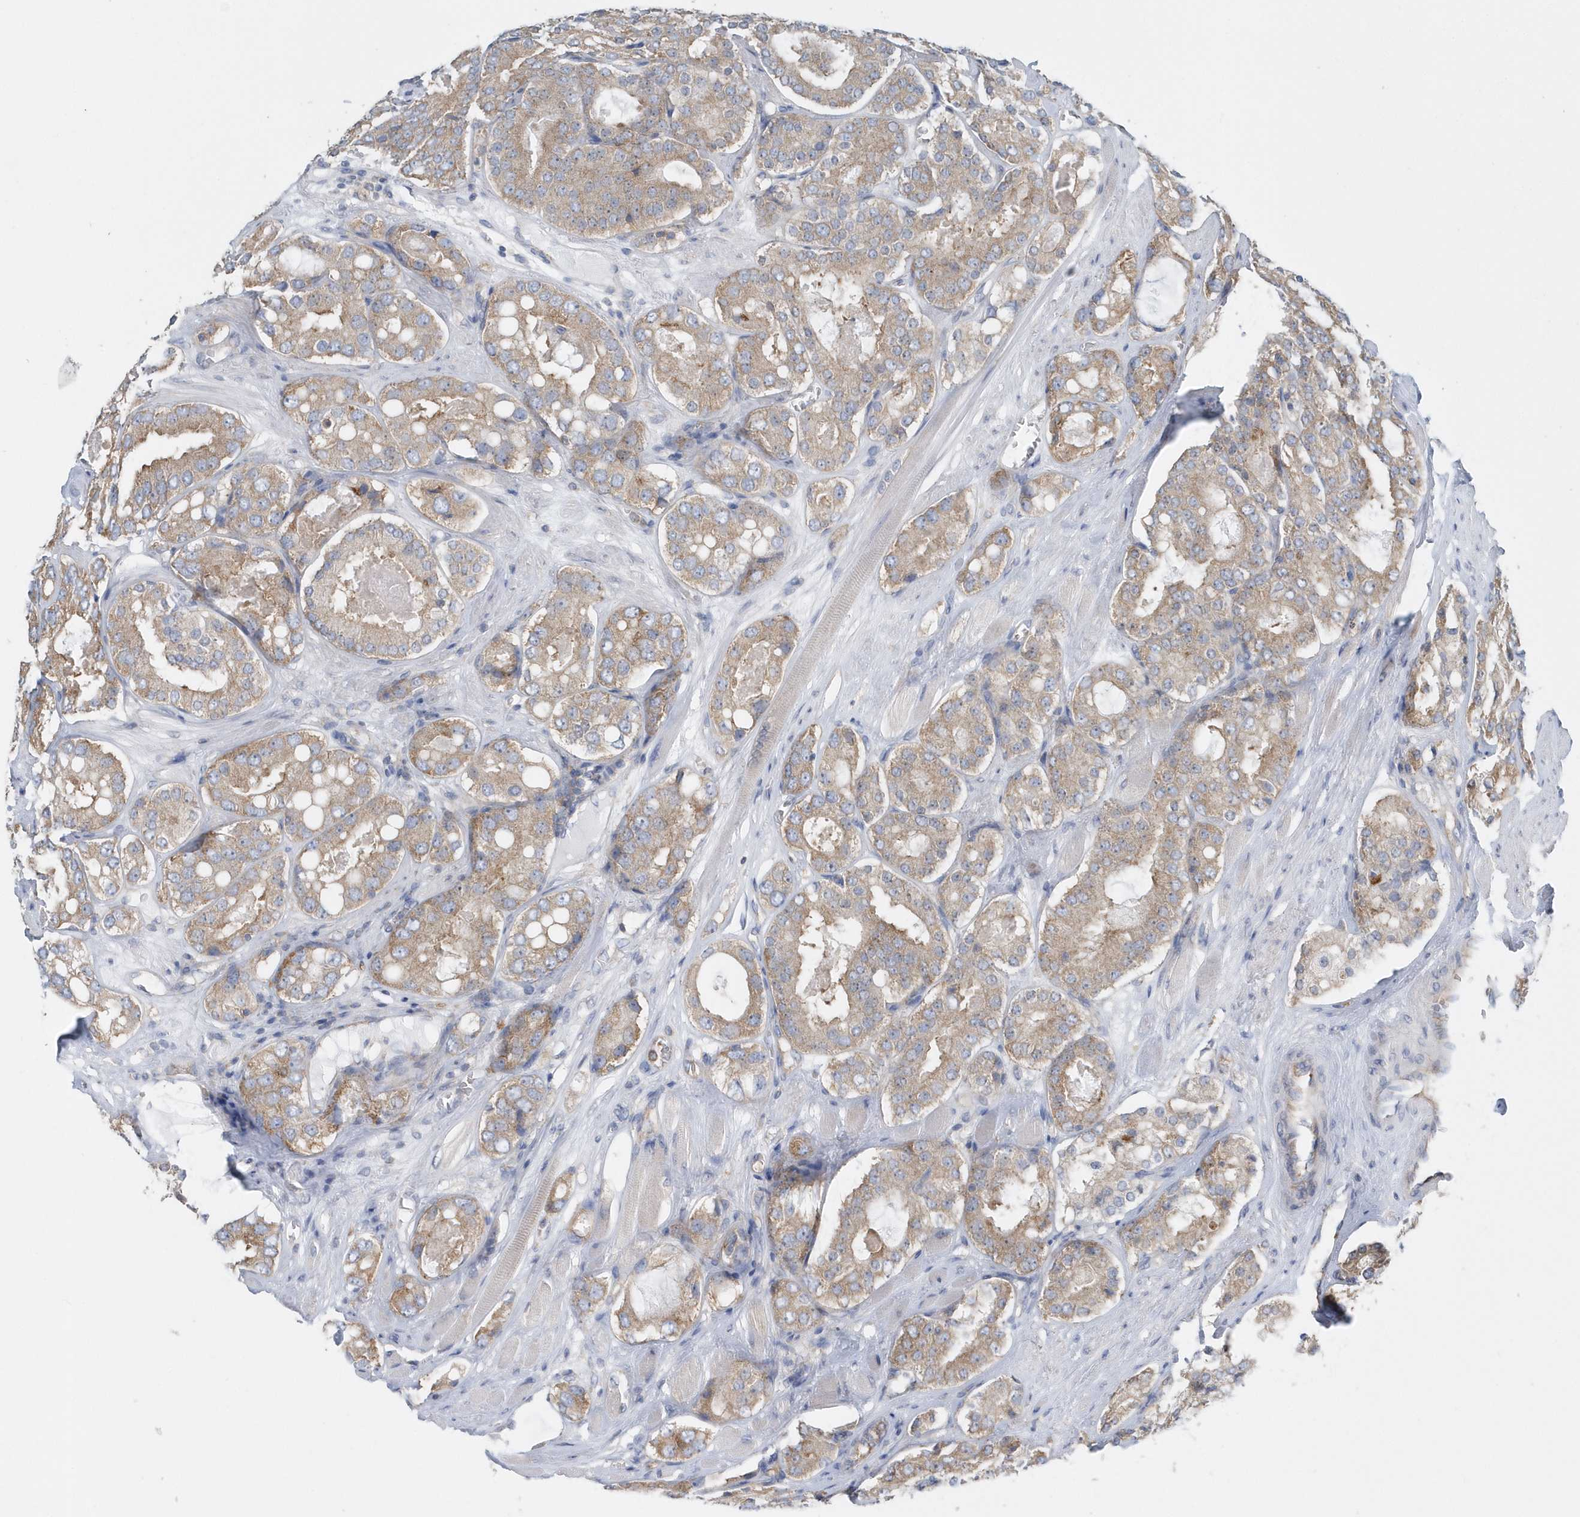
{"staining": {"intensity": "weak", "quantity": ">75%", "location": "cytoplasmic/membranous"}, "tissue": "prostate cancer", "cell_type": "Tumor cells", "image_type": "cancer", "snomed": [{"axis": "morphology", "description": "Adenocarcinoma, High grade"}, {"axis": "topography", "description": "Prostate"}], "caption": "About >75% of tumor cells in high-grade adenocarcinoma (prostate) reveal weak cytoplasmic/membranous protein staining as visualized by brown immunohistochemical staining.", "gene": "EIF3C", "patient": {"sex": "male", "age": 65}}